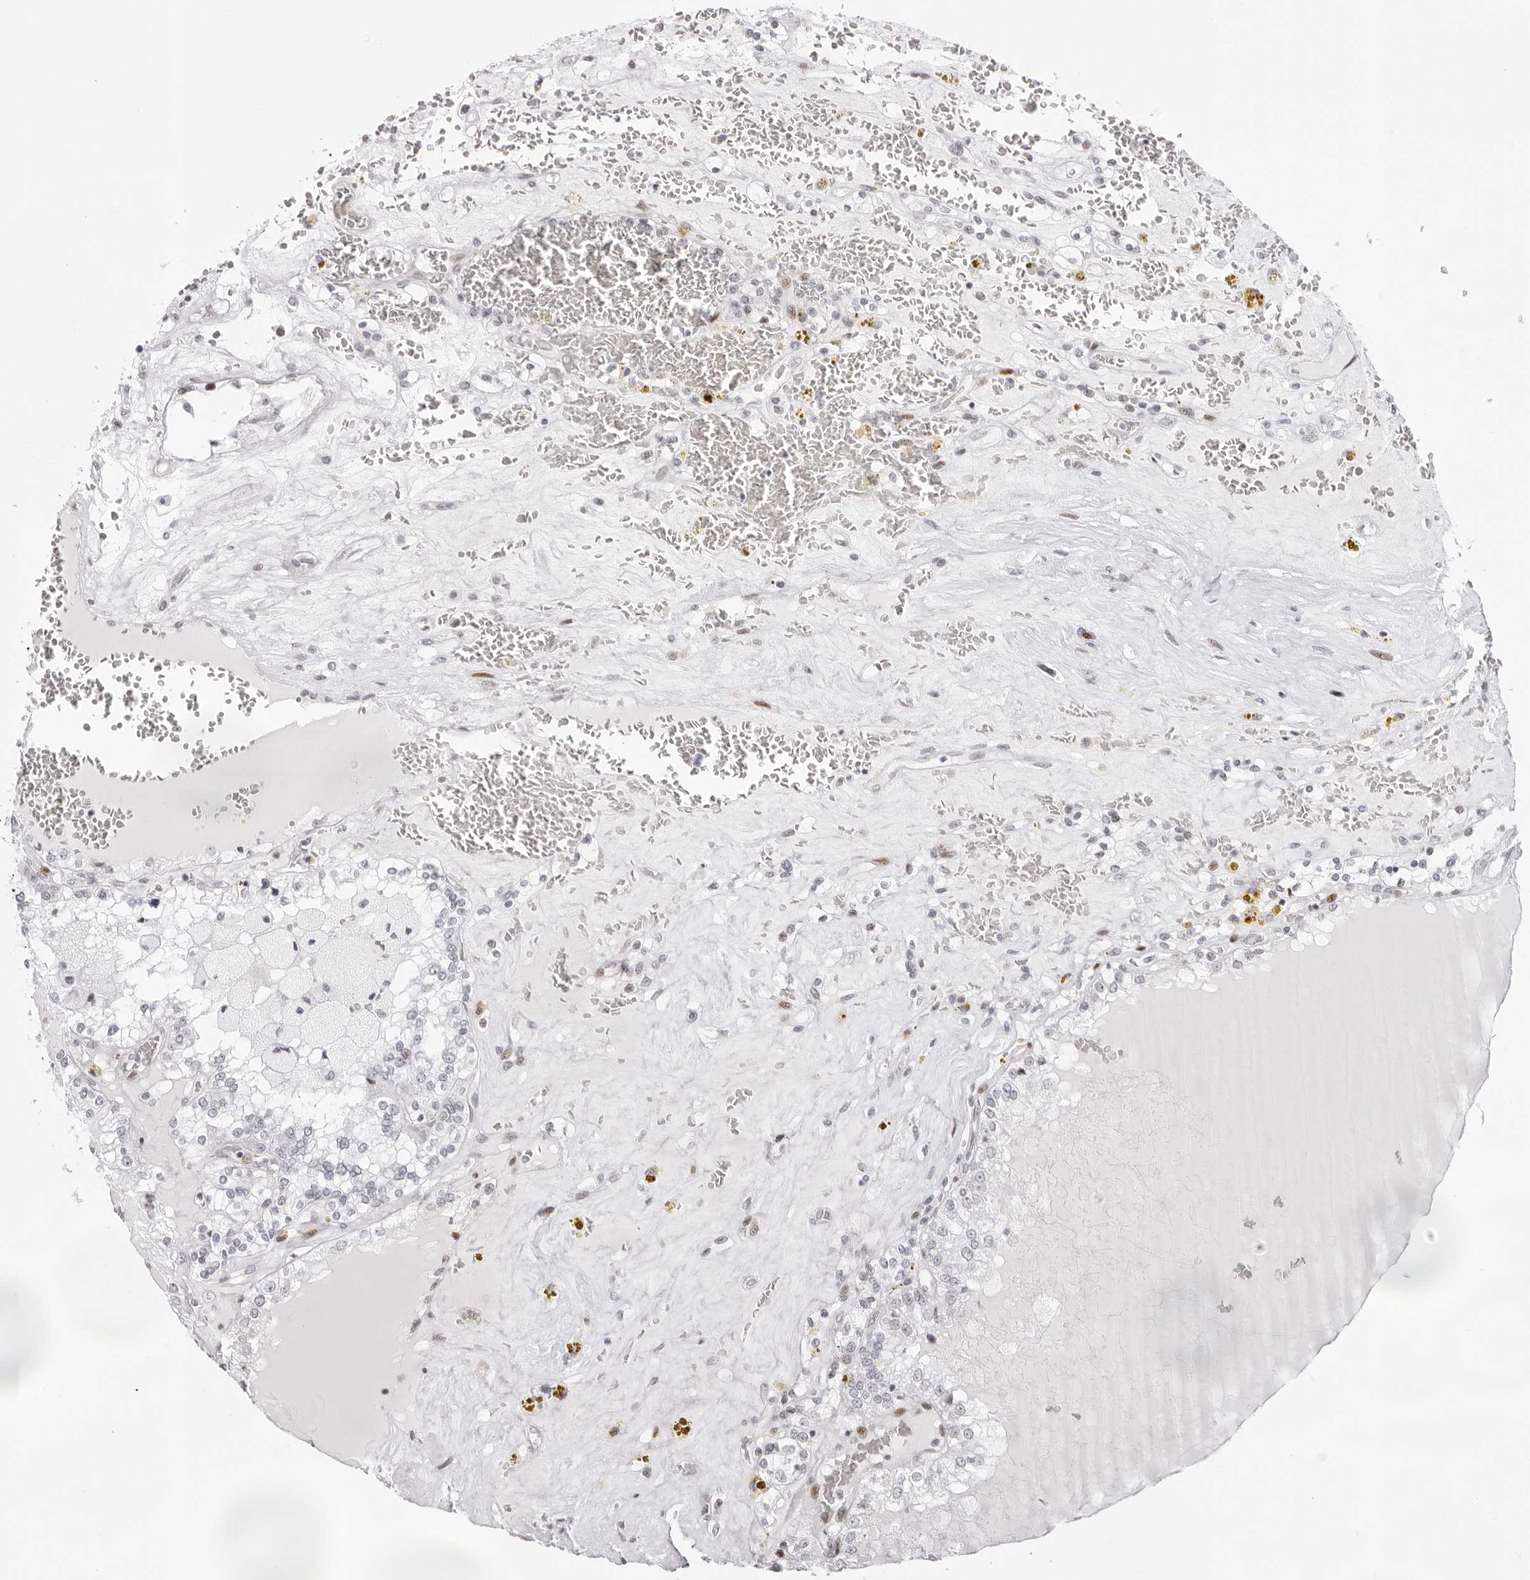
{"staining": {"intensity": "negative", "quantity": "none", "location": "none"}, "tissue": "renal cancer", "cell_type": "Tumor cells", "image_type": "cancer", "snomed": [{"axis": "morphology", "description": "Adenocarcinoma, NOS"}, {"axis": "topography", "description": "Kidney"}], "caption": "DAB immunohistochemical staining of human renal adenocarcinoma demonstrates no significant staining in tumor cells.", "gene": "NTPCR", "patient": {"sex": "female", "age": 56}}